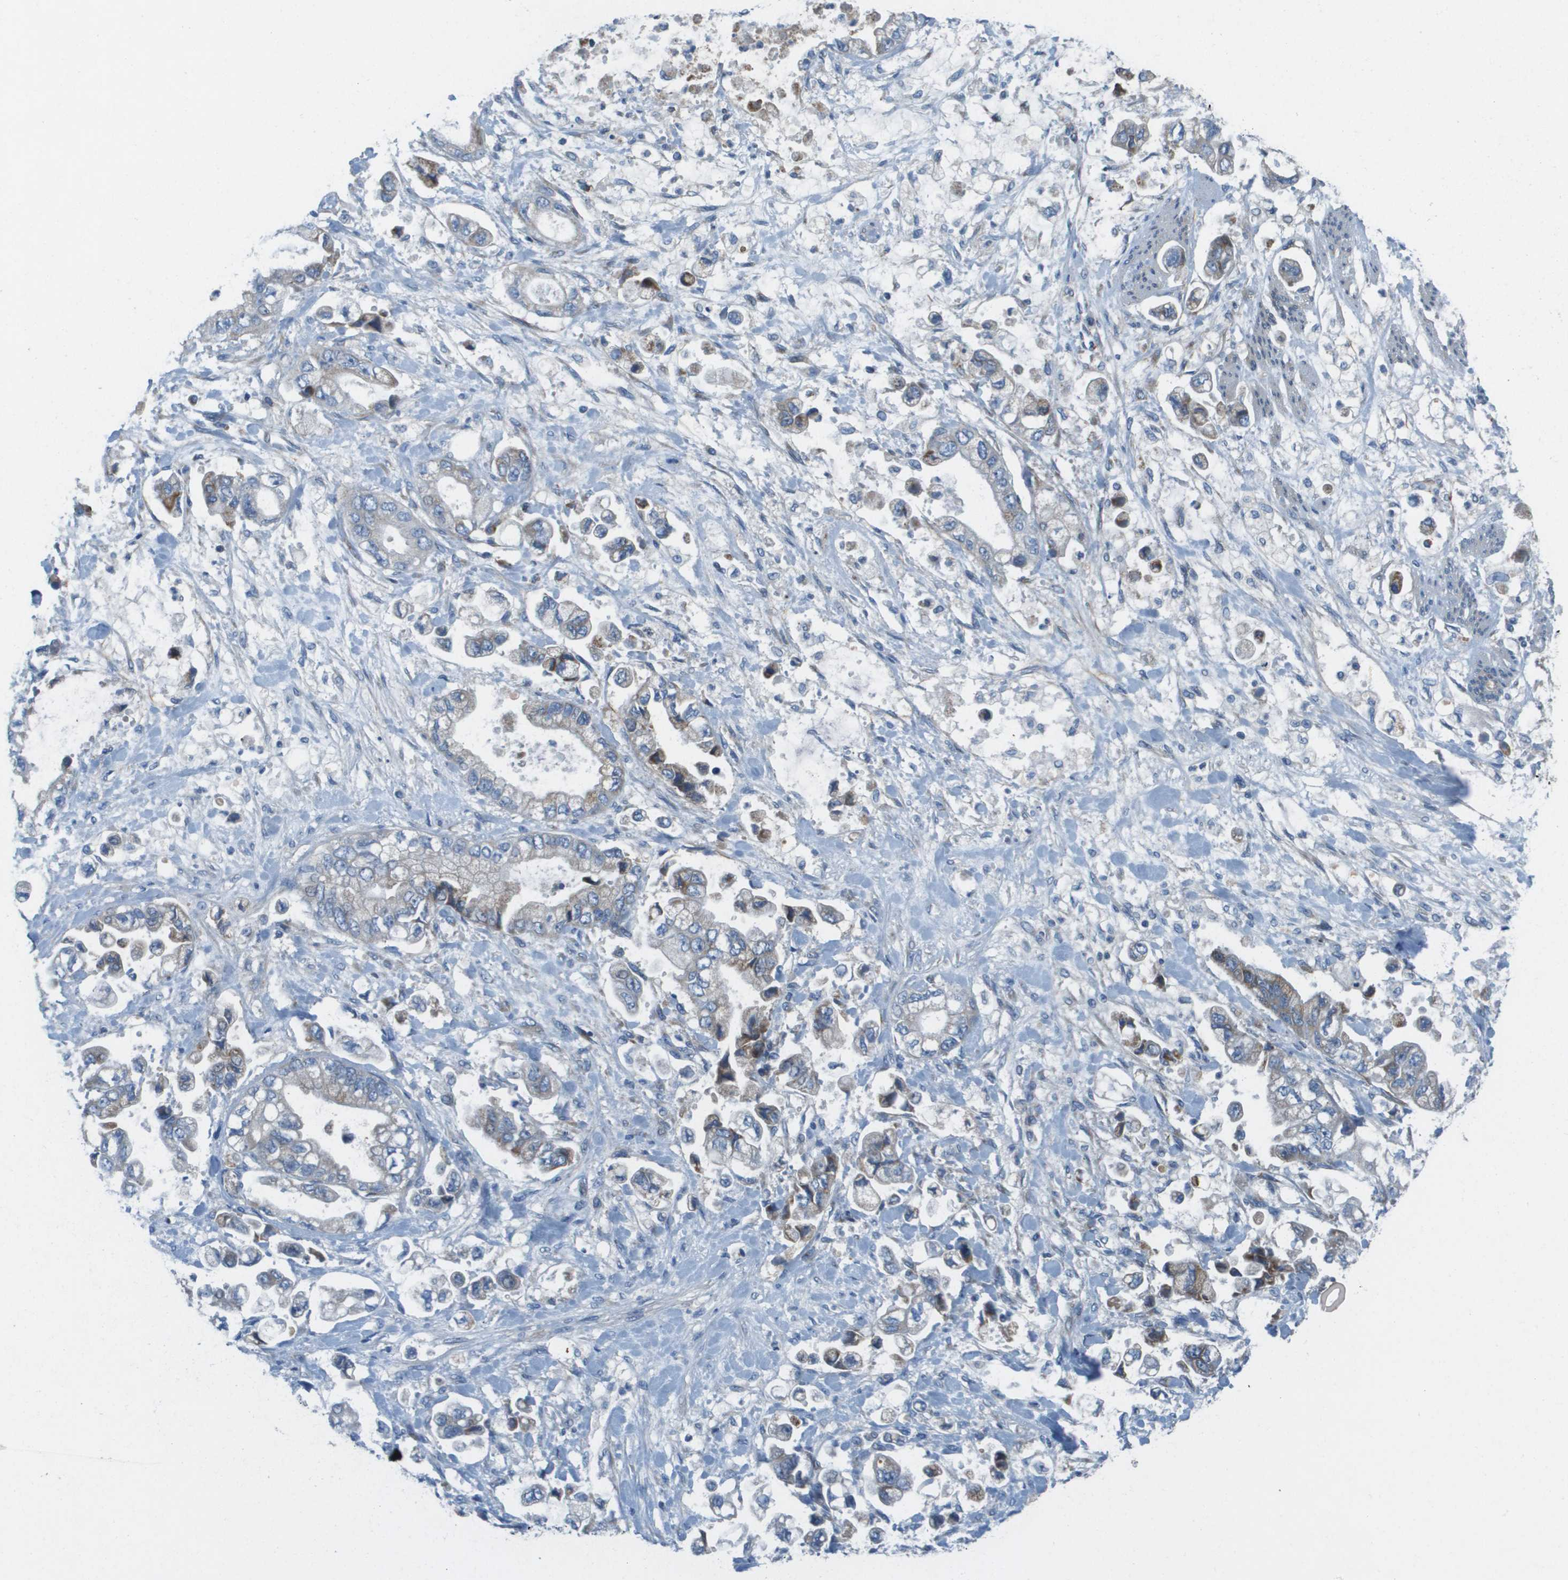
{"staining": {"intensity": "weak", "quantity": "<25%", "location": "cytoplasmic/membranous"}, "tissue": "stomach cancer", "cell_type": "Tumor cells", "image_type": "cancer", "snomed": [{"axis": "morphology", "description": "Normal tissue, NOS"}, {"axis": "morphology", "description": "Adenocarcinoma, NOS"}, {"axis": "topography", "description": "Stomach"}], "caption": "Immunohistochemistry (IHC) of stomach cancer (adenocarcinoma) exhibits no staining in tumor cells.", "gene": "GALNT6", "patient": {"sex": "male", "age": 62}}